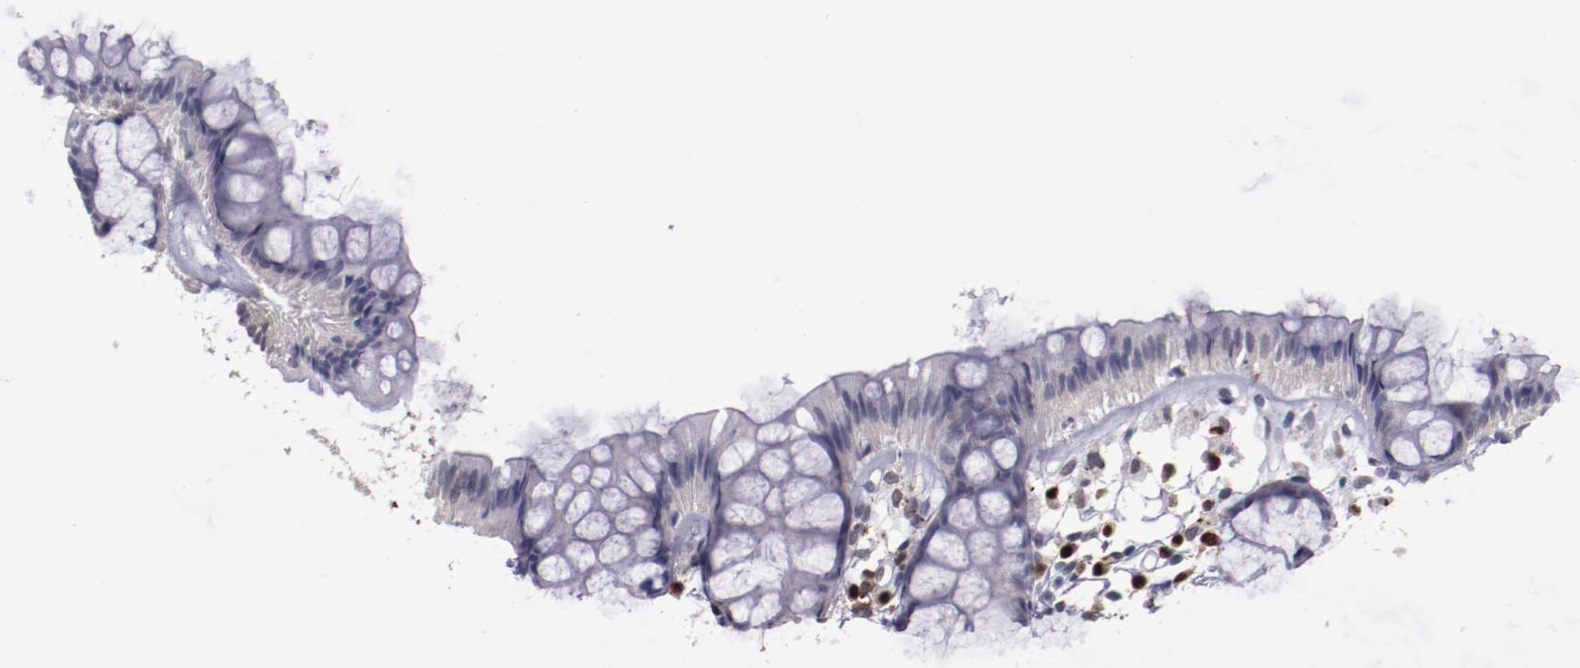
{"staining": {"intensity": "negative", "quantity": "none", "location": "none"}, "tissue": "rectum", "cell_type": "Glandular cells", "image_type": "normal", "snomed": [{"axis": "morphology", "description": "Normal tissue, NOS"}, {"axis": "topography", "description": "Rectum"}], "caption": "High power microscopy image of an immunohistochemistry histopathology image of normal rectum, revealing no significant positivity in glandular cells.", "gene": "IRF4", "patient": {"sex": "female", "age": 66}}